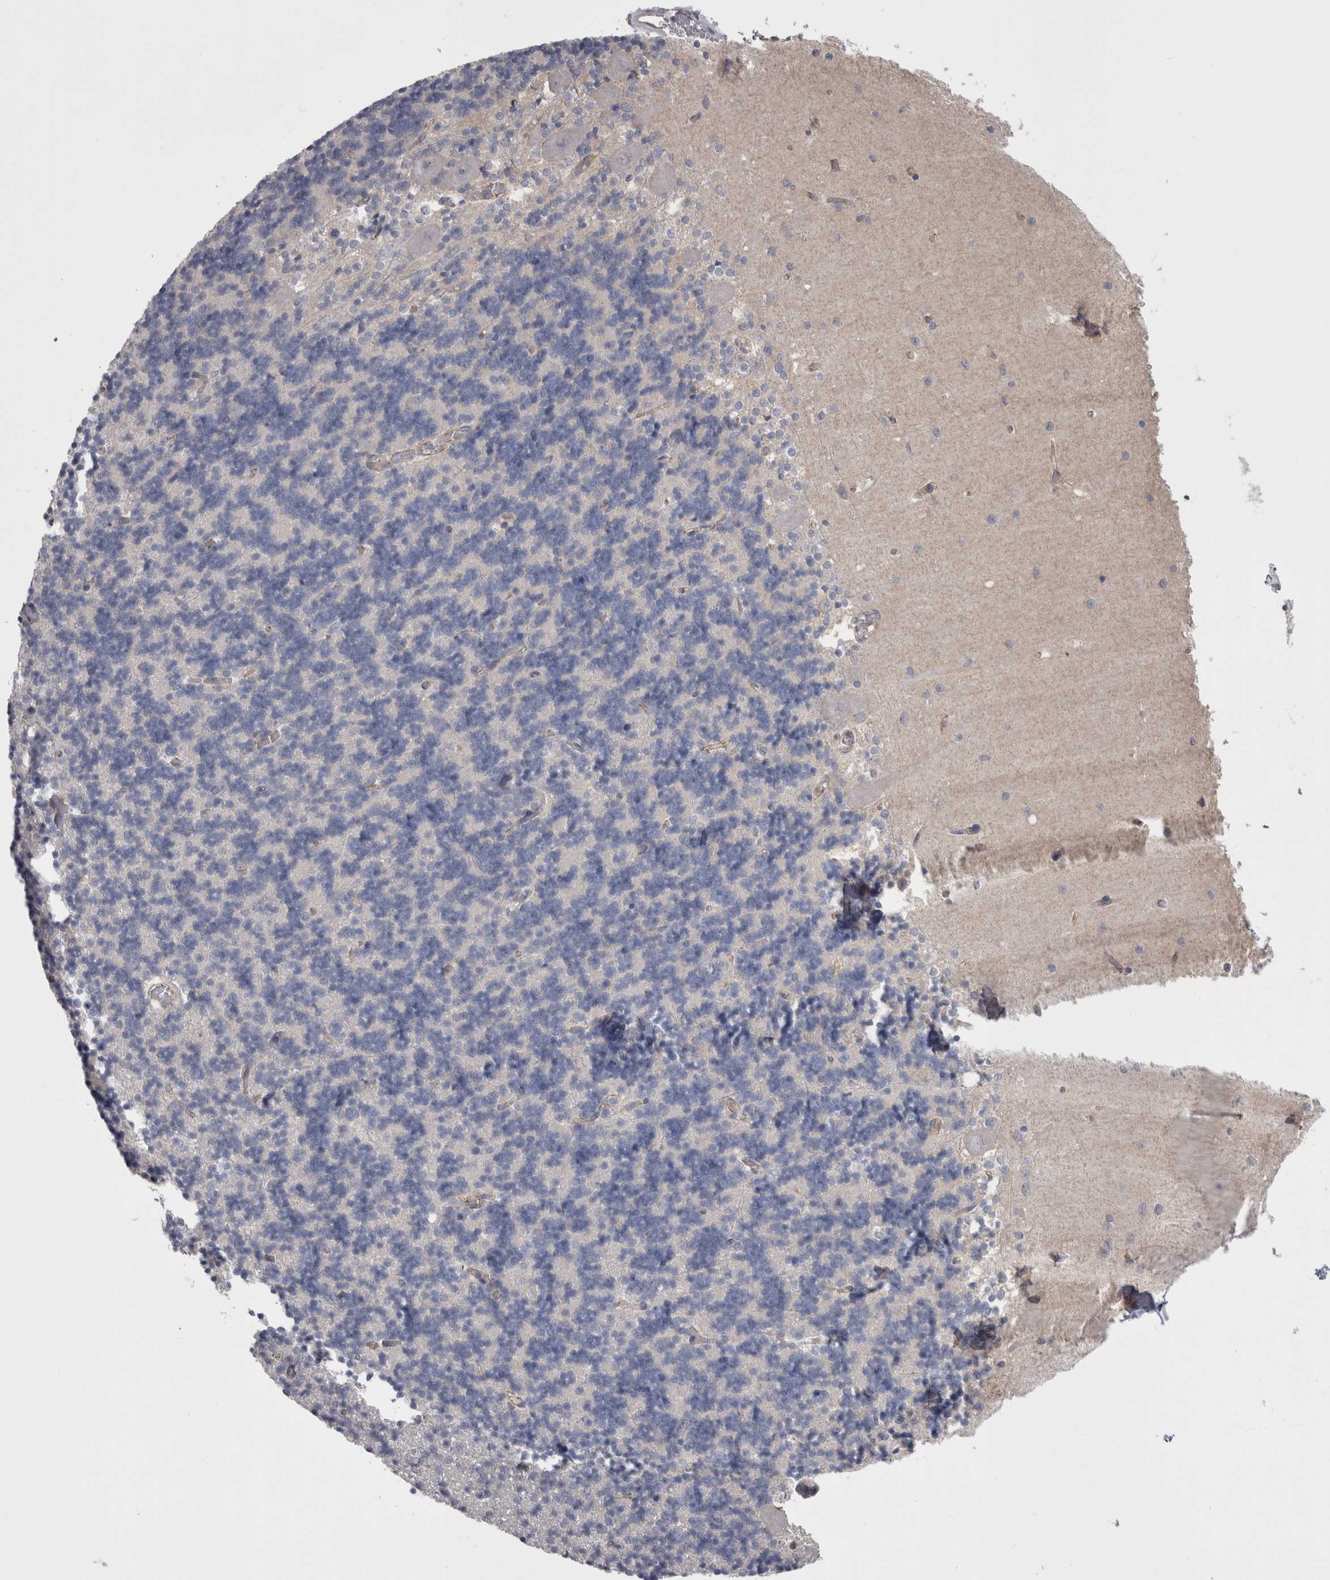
{"staining": {"intensity": "negative", "quantity": "none", "location": "none"}, "tissue": "cerebellum", "cell_type": "Cells in granular layer", "image_type": "normal", "snomed": [{"axis": "morphology", "description": "Normal tissue, NOS"}, {"axis": "topography", "description": "Cerebellum"}], "caption": "This image is of benign cerebellum stained with immunohistochemistry (IHC) to label a protein in brown with the nuclei are counter-stained blue. There is no positivity in cells in granular layer.", "gene": "NECTIN2", "patient": {"sex": "male", "age": 37}}